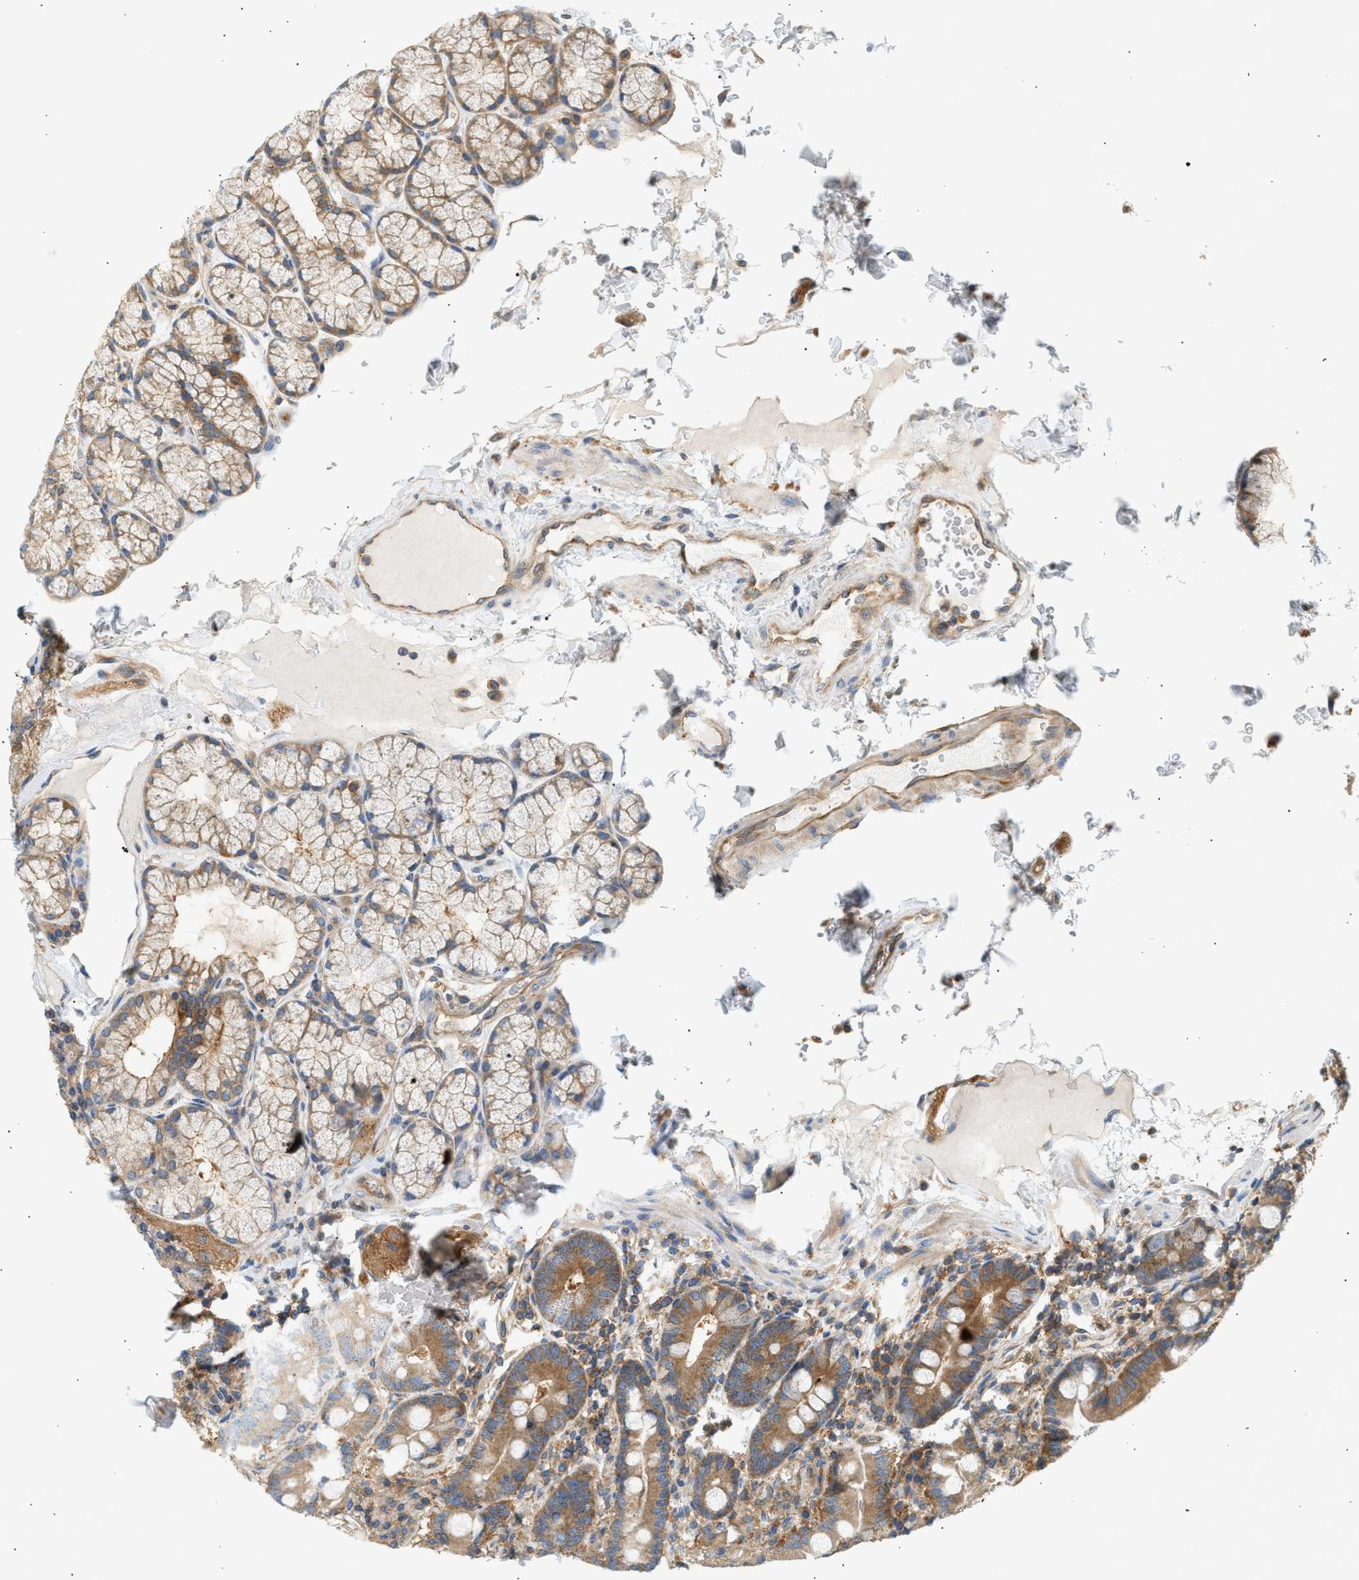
{"staining": {"intensity": "moderate", "quantity": ">75%", "location": "cytoplasmic/membranous"}, "tissue": "duodenum", "cell_type": "Glandular cells", "image_type": "normal", "snomed": [{"axis": "morphology", "description": "Normal tissue, NOS"}, {"axis": "topography", "description": "Duodenum"}], "caption": "A brown stain highlights moderate cytoplasmic/membranous expression of a protein in glandular cells of benign human duodenum.", "gene": "PAFAH1B1", "patient": {"sex": "male", "age": 50}}